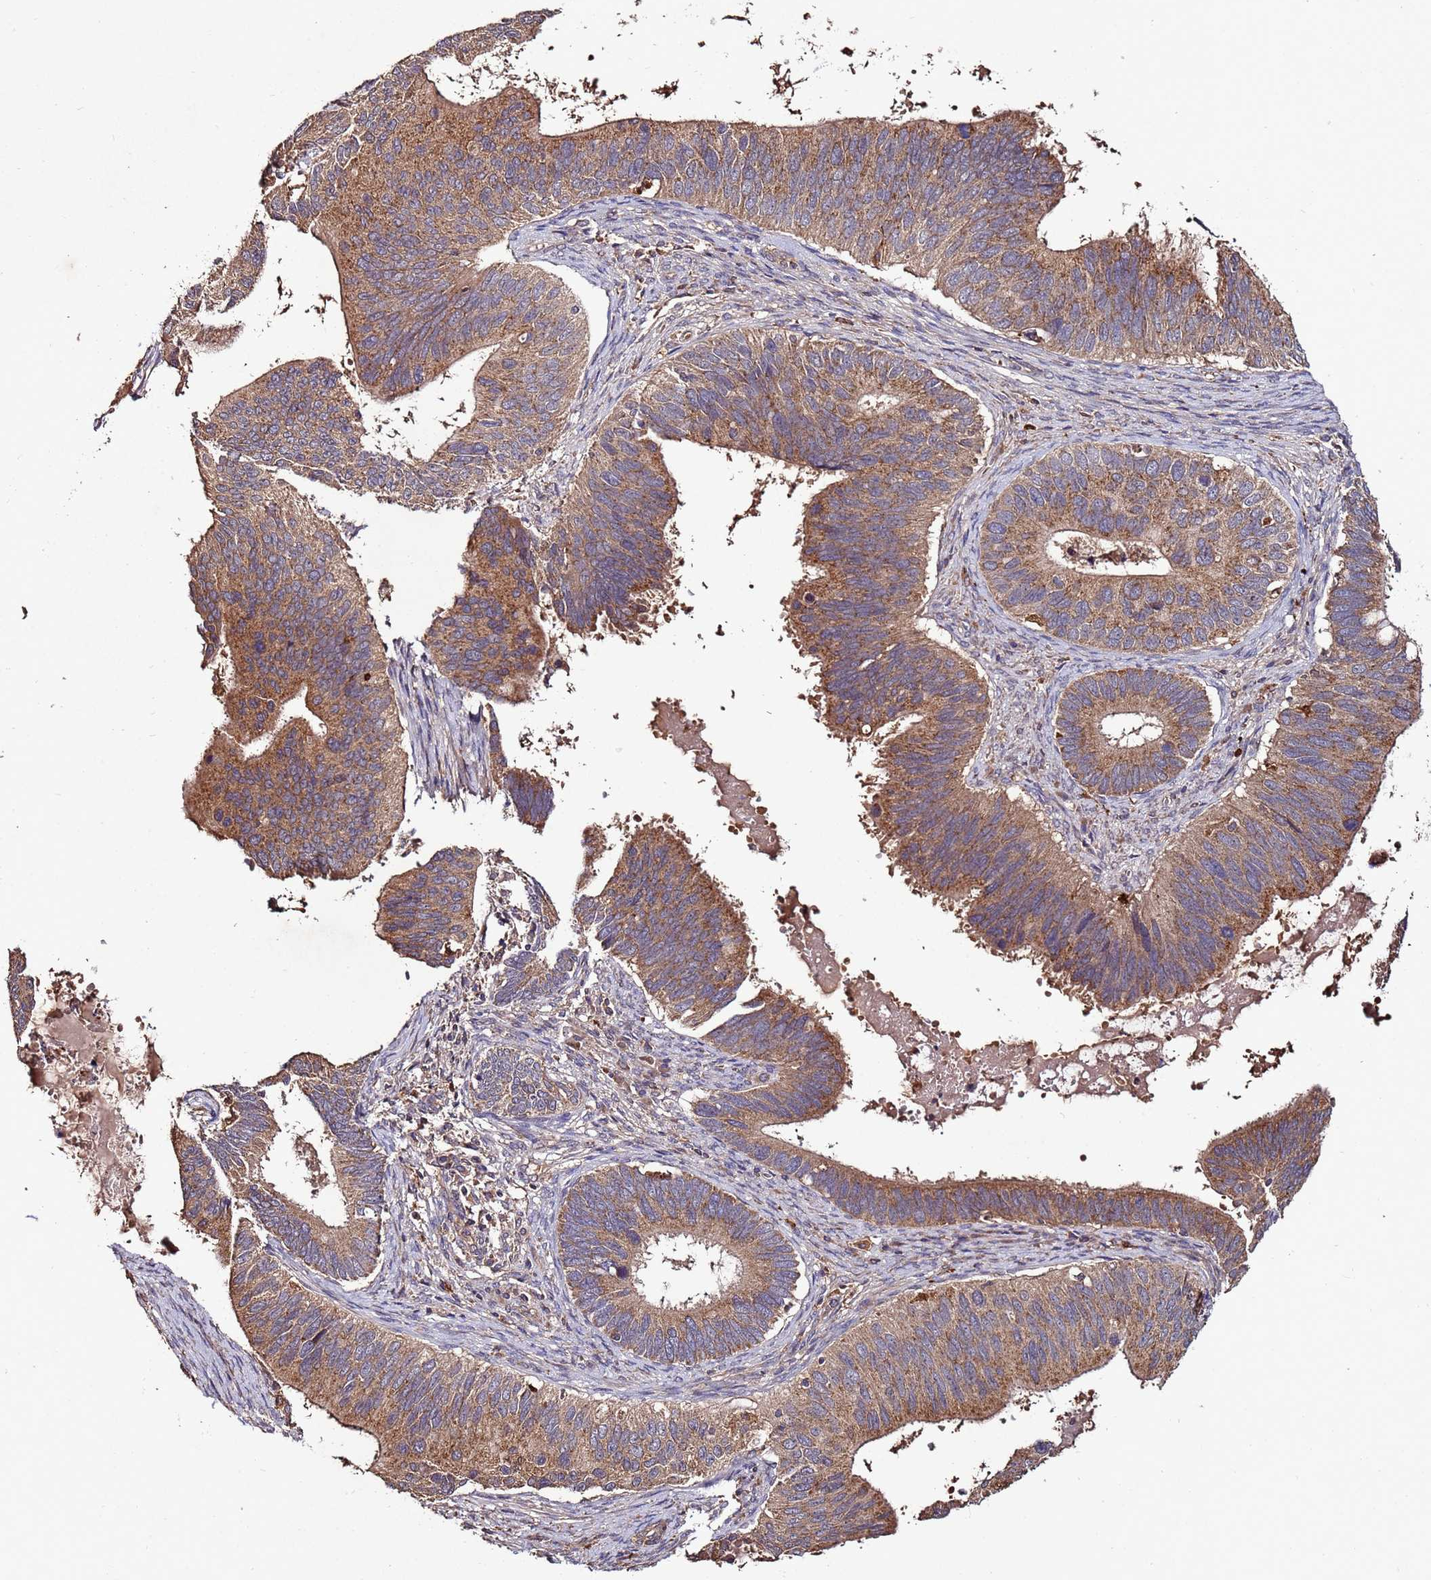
{"staining": {"intensity": "moderate", "quantity": ">75%", "location": "cytoplasmic/membranous"}, "tissue": "cervical cancer", "cell_type": "Tumor cells", "image_type": "cancer", "snomed": [{"axis": "morphology", "description": "Adenocarcinoma, NOS"}, {"axis": "topography", "description": "Cervix"}], "caption": "The image exhibits staining of cervical cancer, revealing moderate cytoplasmic/membranous protein staining (brown color) within tumor cells.", "gene": "RPS15A", "patient": {"sex": "female", "age": 42}}